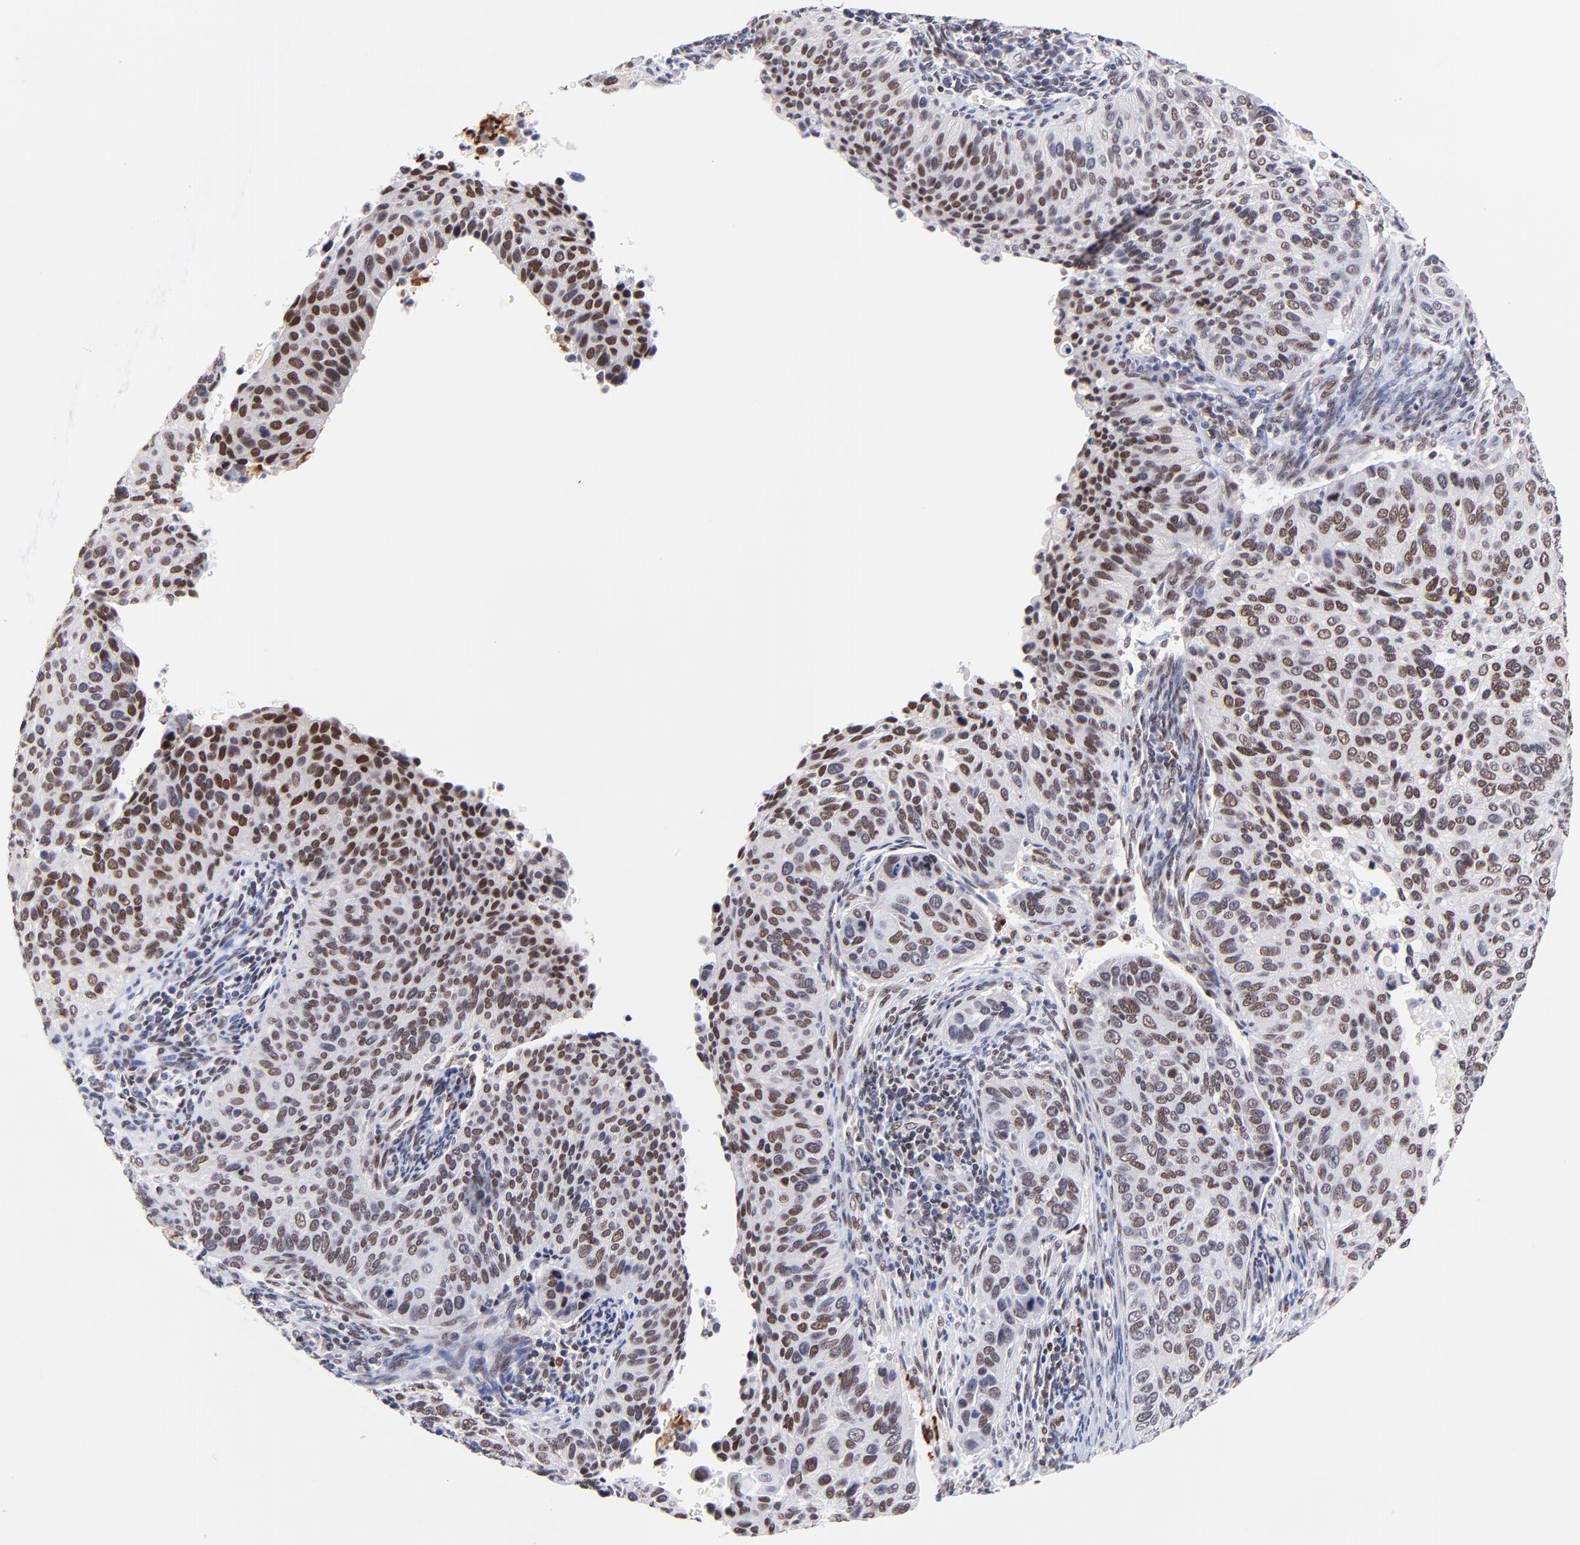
{"staining": {"intensity": "strong", "quantity": ">75%", "location": "nuclear"}, "tissue": "cervical cancer", "cell_type": "Tumor cells", "image_type": "cancer", "snomed": [{"axis": "morphology", "description": "Adenocarcinoma, NOS"}, {"axis": "topography", "description": "Cervix"}], "caption": "An image of cervical adenocarcinoma stained for a protein exhibits strong nuclear brown staining in tumor cells.", "gene": "MIDEAS", "patient": {"sex": "female", "age": 29}}